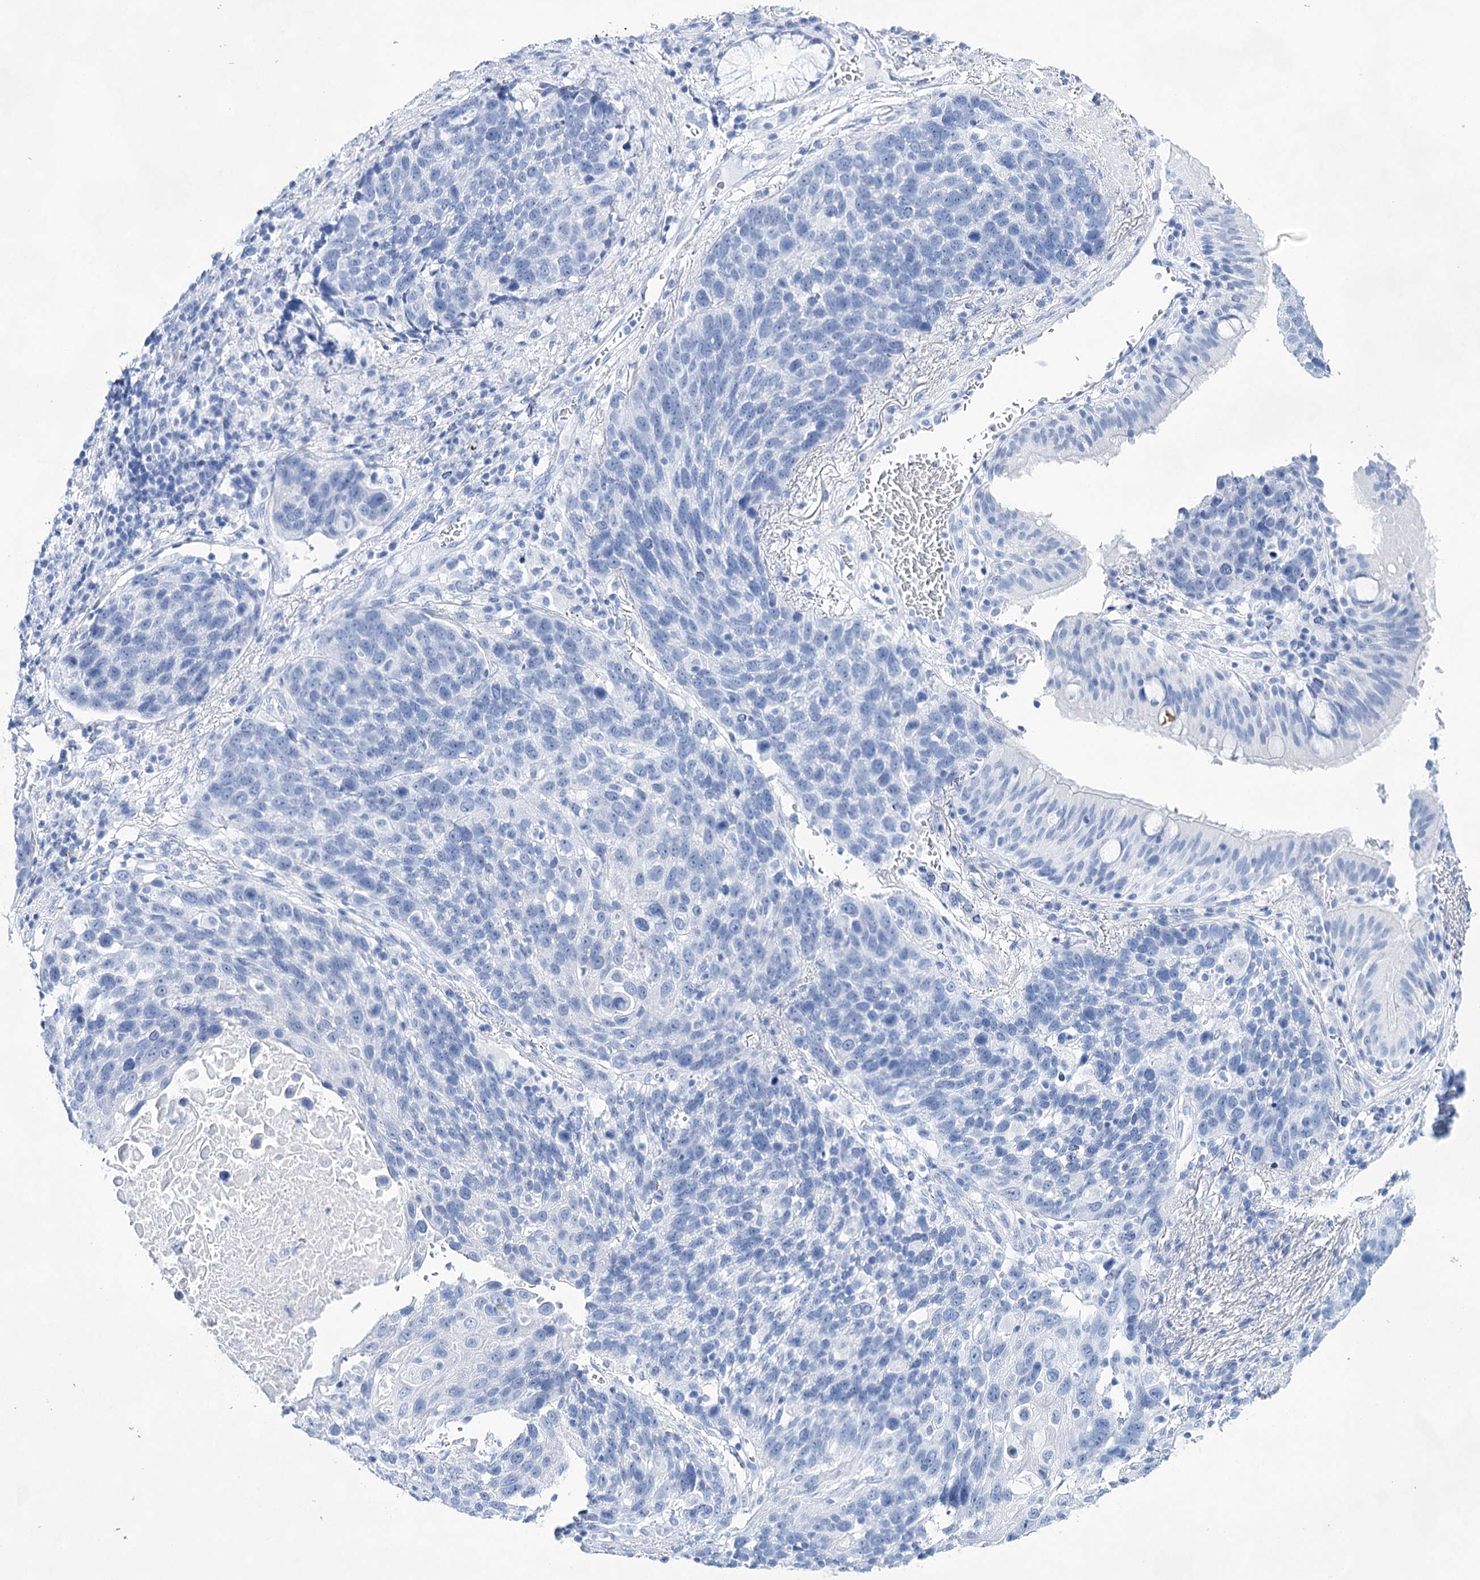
{"staining": {"intensity": "negative", "quantity": "none", "location": "none"}, "tissue": "lung cancer", "cell_type": "Tumor cells", "image_type": "cancer", "snomed": [{"axis": "morphology", "description": "Squamous cell carcinoma, NOS"}, {"axis": "topography", "description": "Lung"}], "caption": "There is no significant expression in tumor cells of lung cancer.", "gene": "LALBA", "patient": {"sex": "male", "age": 66}}